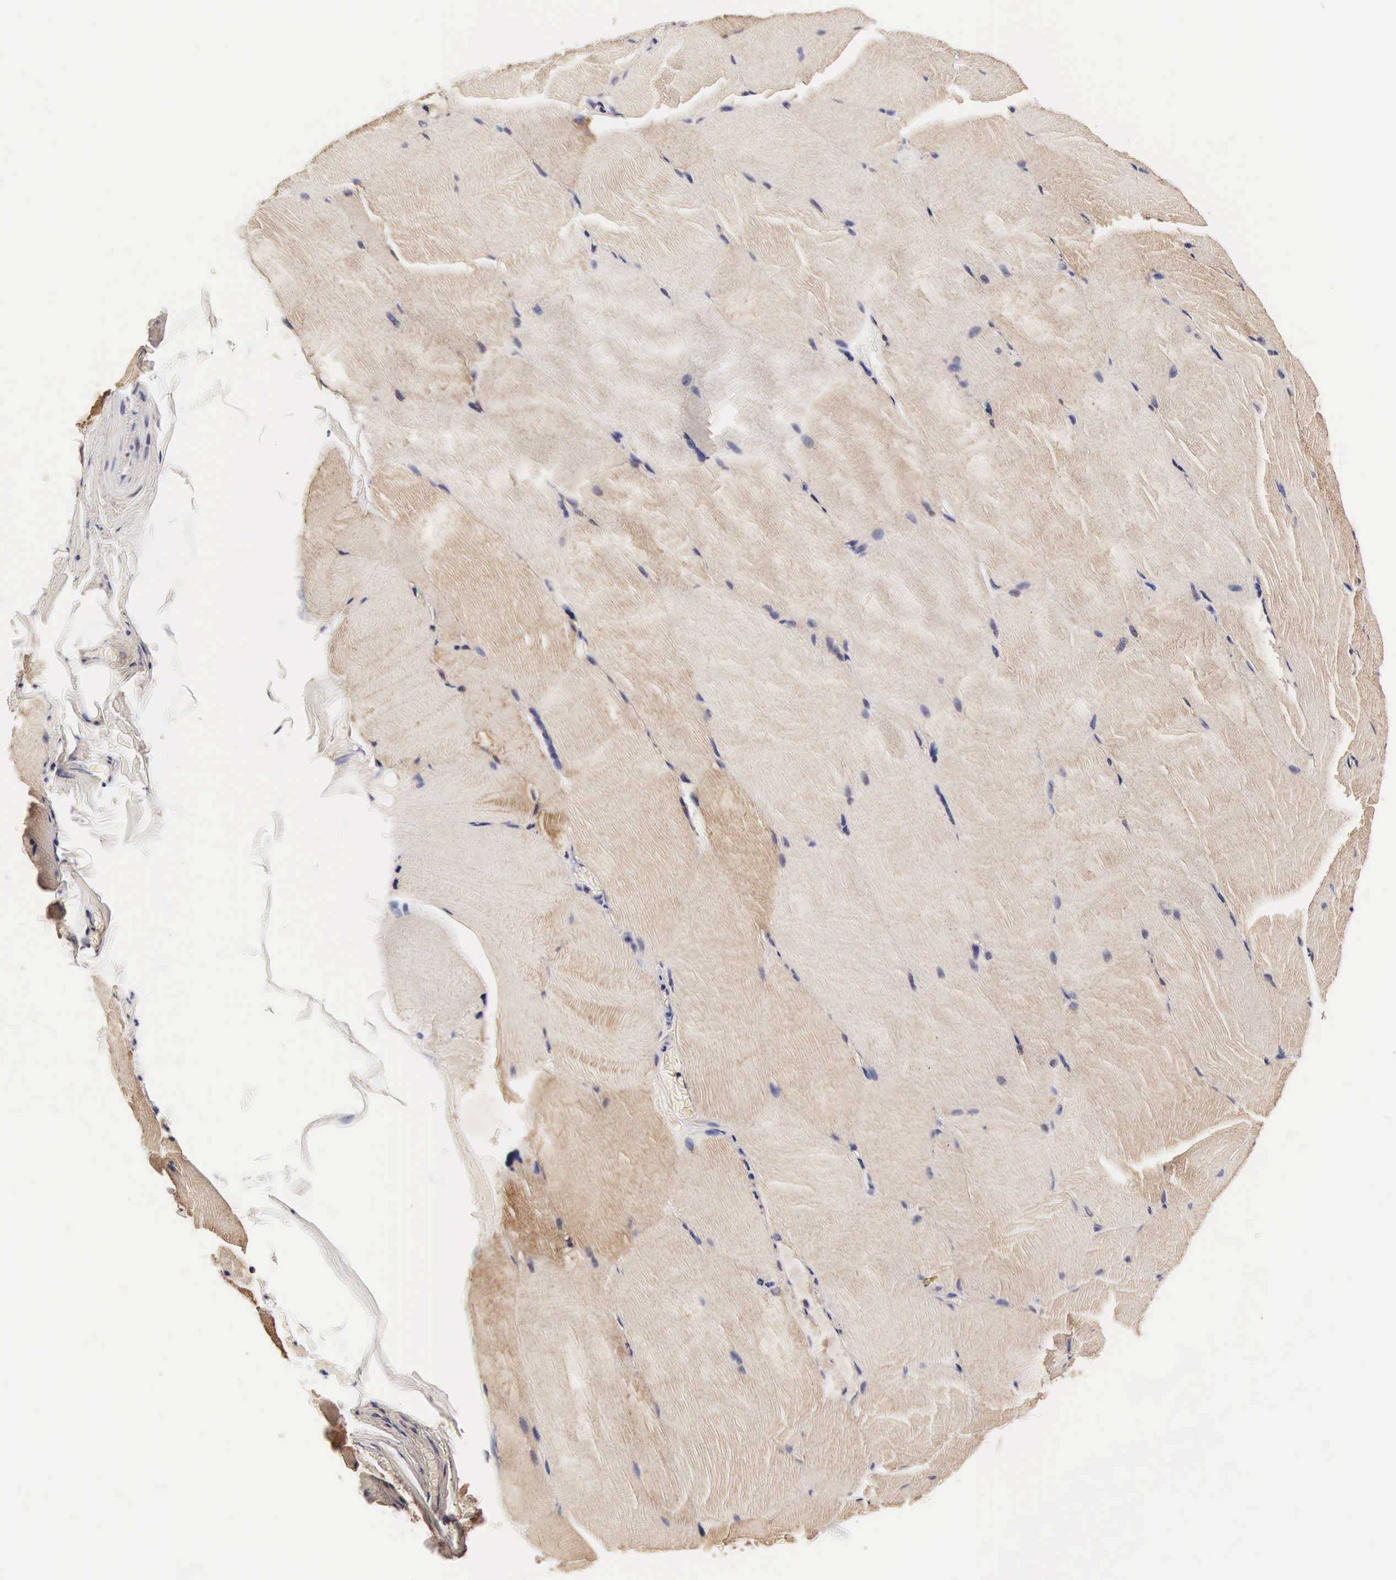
{"staining": {"intensity": "weak", "quantity": "25%-75%", "location": "cytoplasmic/membranous,nuclear"}, "tissue": "skeletal muscle", "cell_type": "Myocytes", "image_type": "normal", "snomed": [{"axis": "morphology", "description": "Normal tissue, NOS"}, {"axis": "topography", "description": "Skeletal muscle"}], "caption": "Weak cytoplasmic/membranous,nuclear protein positivity is present in about 25%-75% of myocytes in skeletal muscle. Using DAB (3,3'-diaminobenzidine) (brown) and hematoxylin (blue) stains, captured at high magnification using brightfield microscopy.", "gene": "TECPR2", "patient": {"sex": "male", "age": 71}}